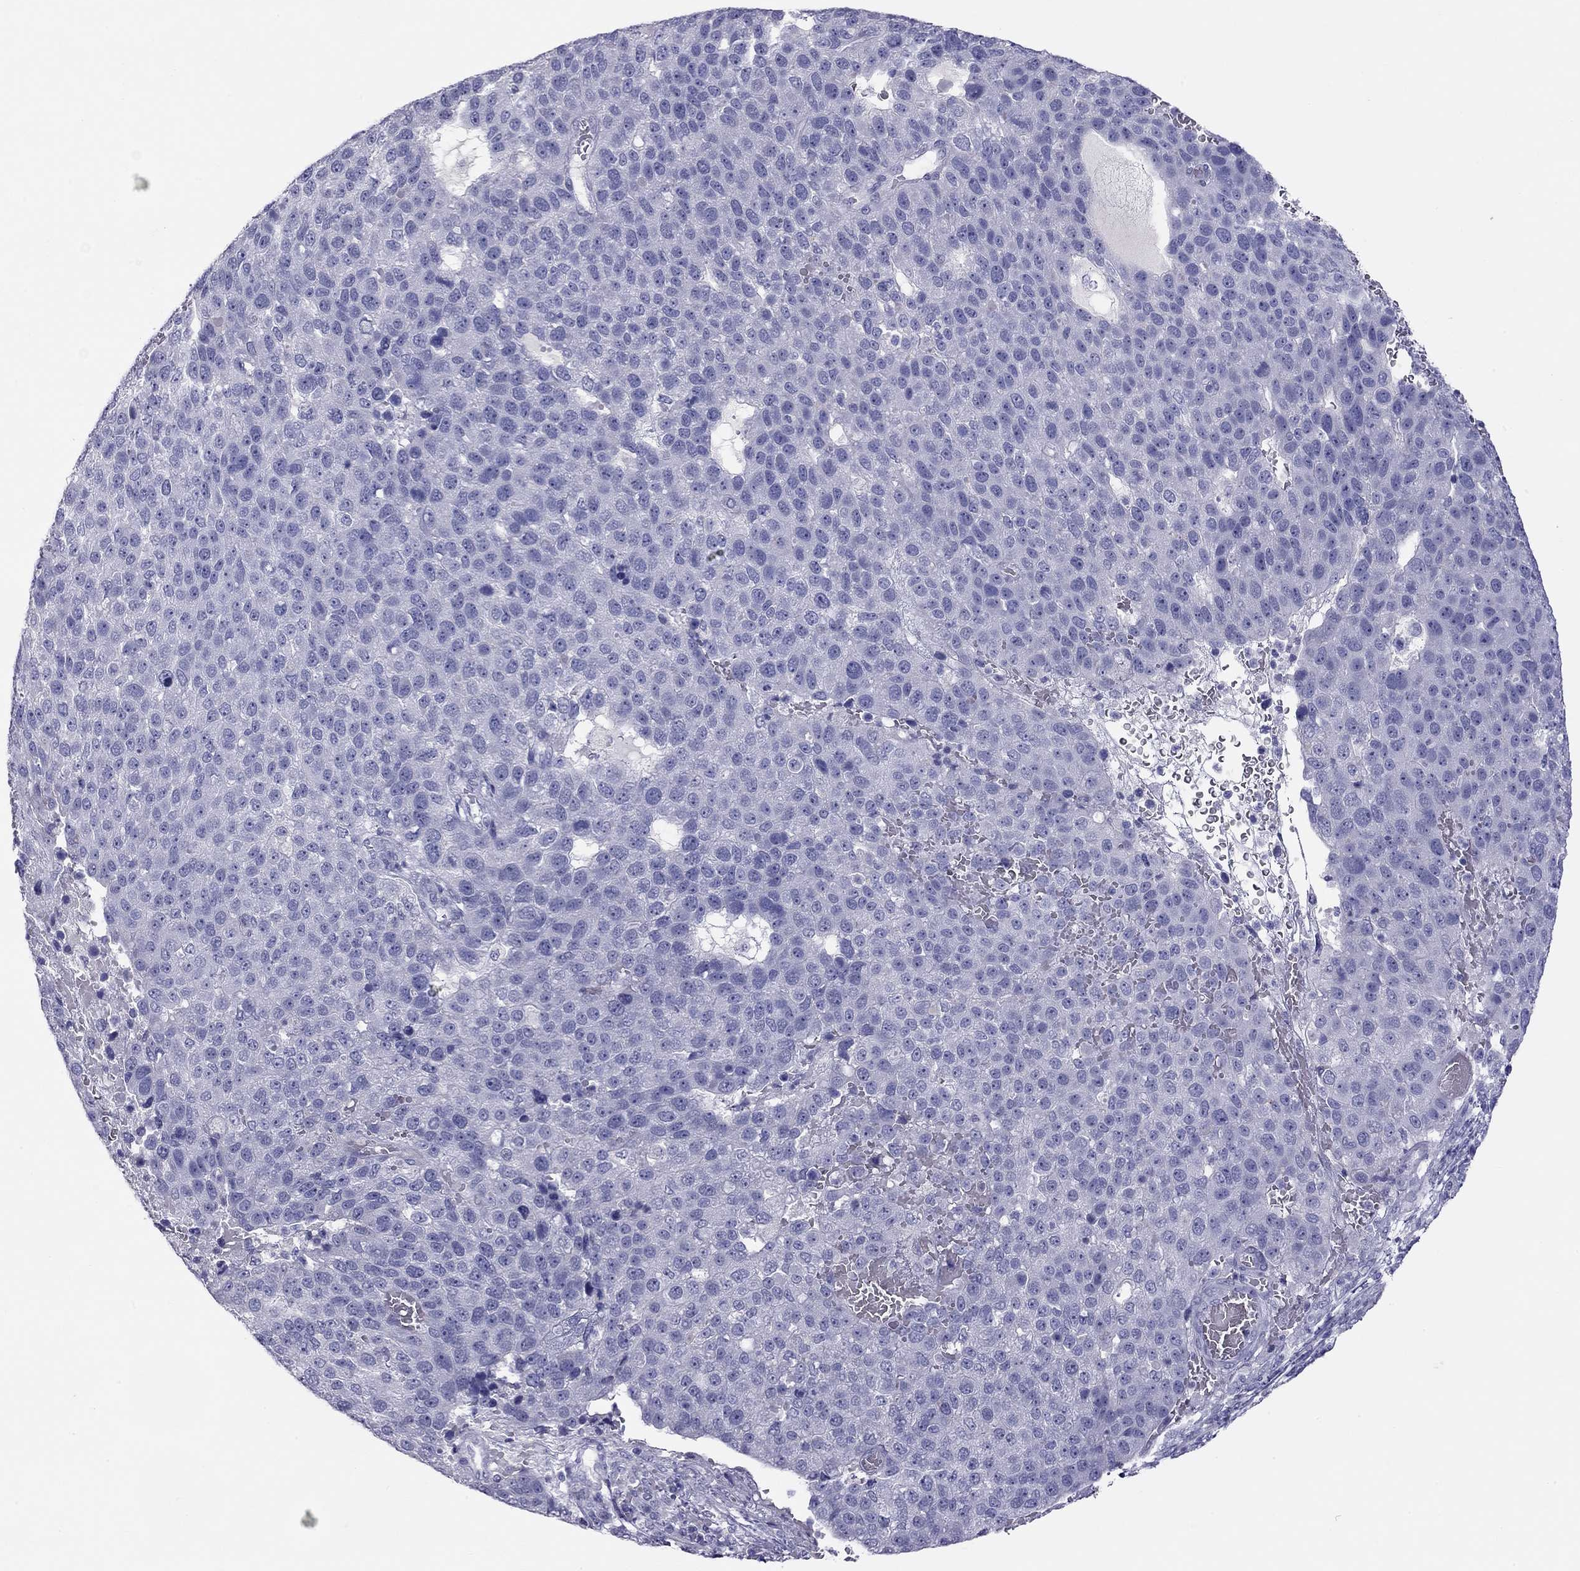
{"staining": {"intensity": "negative", "quantity": "none", "location": "none"}, "tissue": "pancreatic cancer", "cell_type": "Tumor cells", "image_type": "cancer", "snomed": [{"axis": "morphology", "description": "Adenocarcinoma, NOS"}, {"axis": "topography", "description": "Pancreas"}], "caption": "IHC photomicrograph of pancreatic cancer (adenocarcinoma) stained for a protein (brown), which shows no staining in tumor cells.", "gene": "KCNV2", "patient": {"sex": "female", "age": 61}}